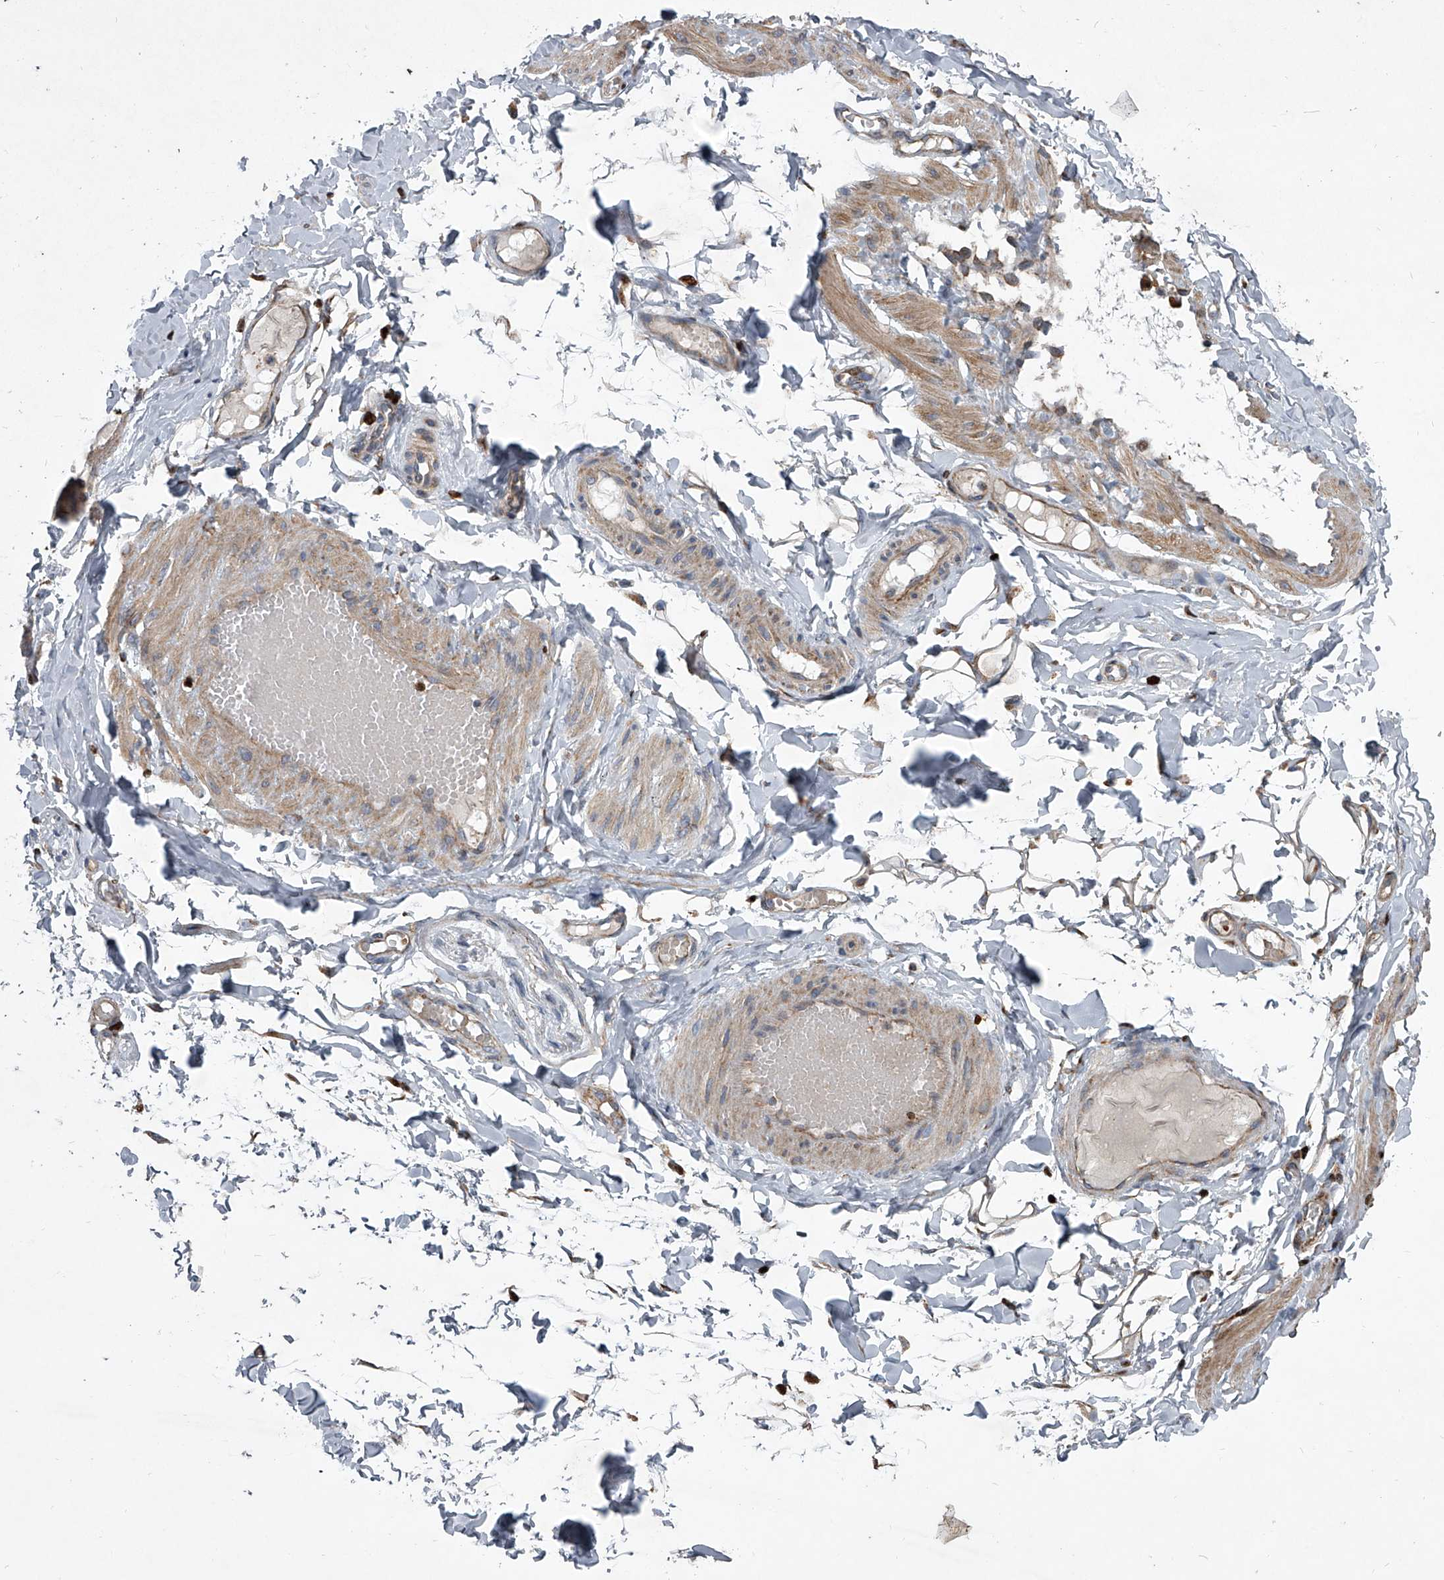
{"staining": {"intensity": "weak", "quantity": ">75%", "location": "cytoplasmic/membranous"}, "tissue": "adipose tissue", "cell_type": "Adipocytes", "image_type": "normal", "snomed": [{"axis": "morphology", "description": "Normal tissue, NOS"}, {"axis": "topography", "description": "Adipose tissue"}, {"axis": "topography", "description": "Vascular tissue"}, {"axis": "topography", "description": "Peripheral nerve tissue"}], "caption": "Protein staining demonstrates weak cytoplasmic/membranous expression in about >75% of adipocytes in normal adipose tissue. (IHC, brightfield microscopy, high magnification).", "gene": "STRADA", "patient": {"sex": "male", "age": 25}}